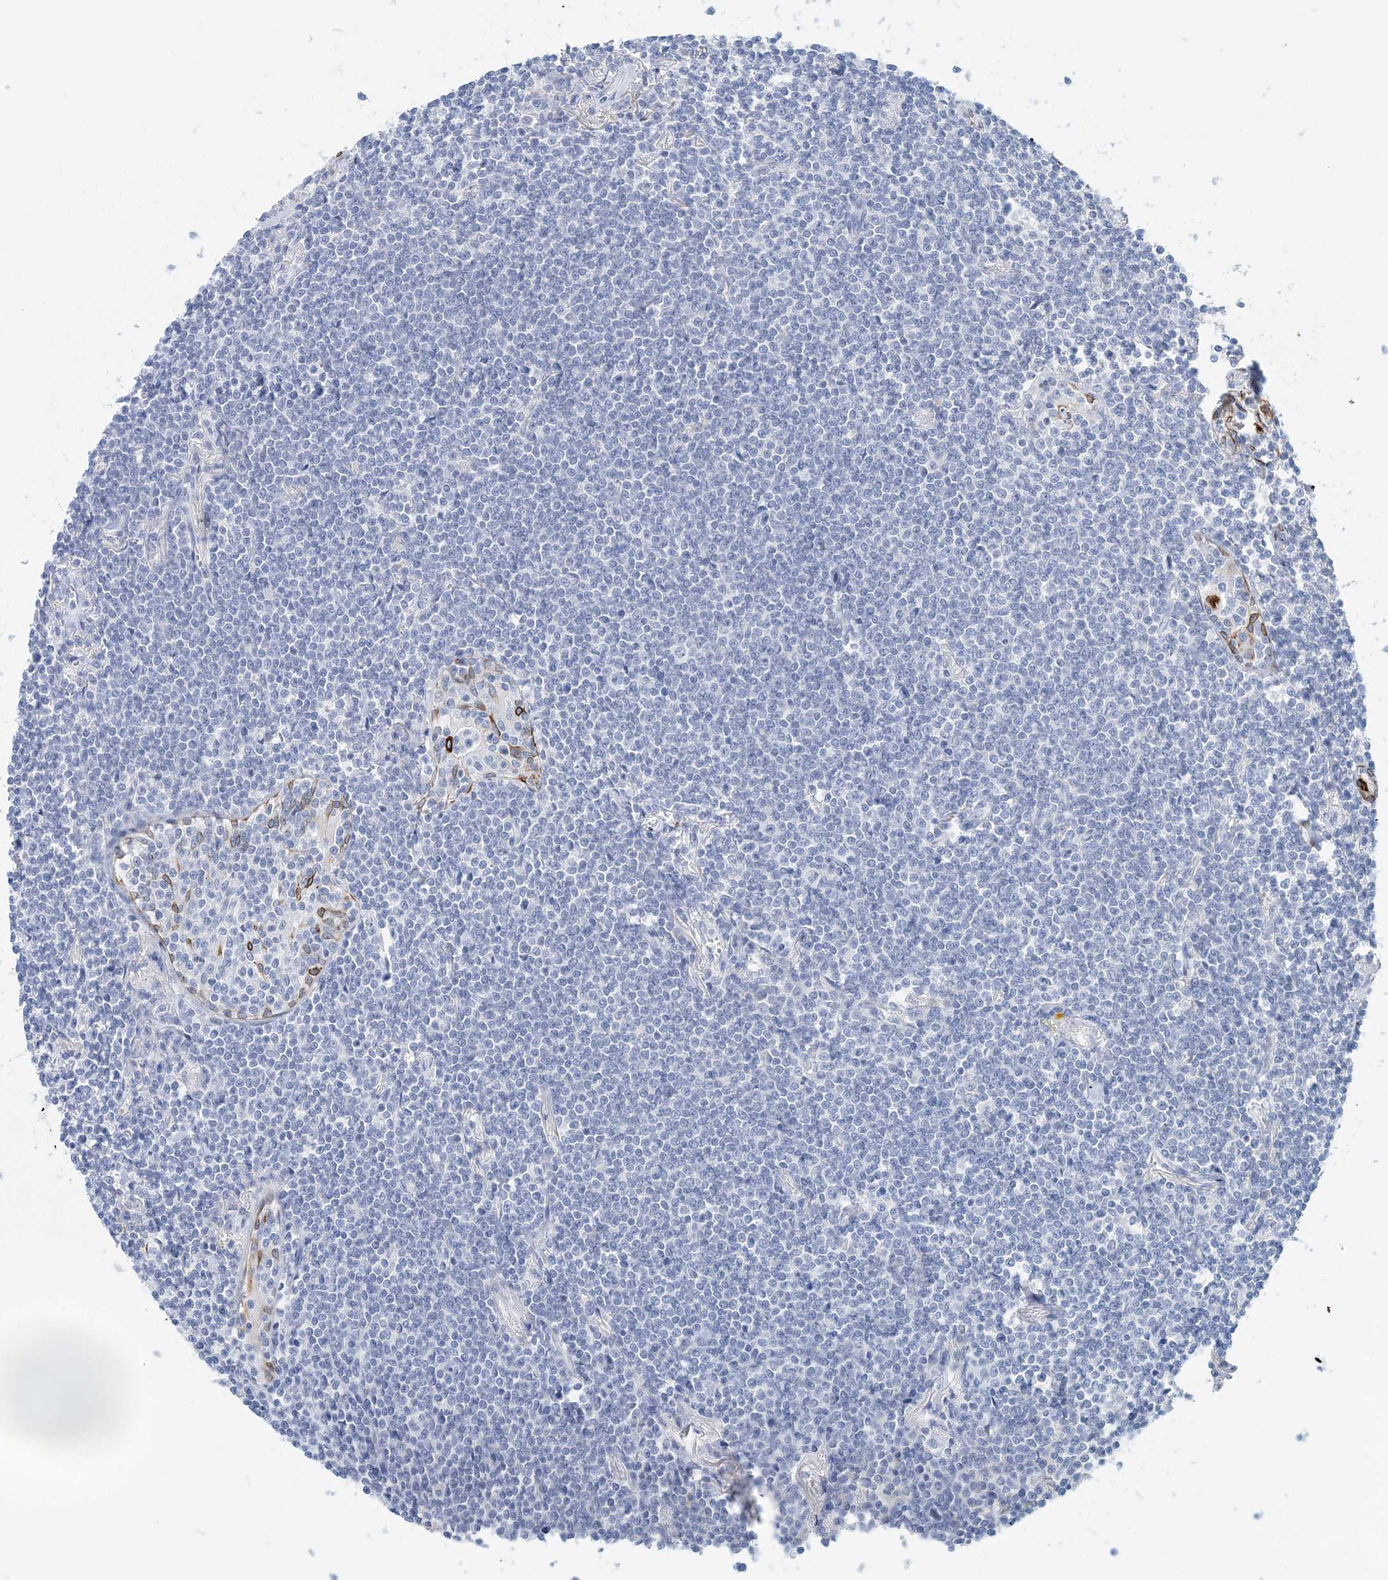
{"staining": {"intensity": "negative", "quantity": "none", "location": "none"}, "tissue": "lymphoma", "cell_type": "Tumor cells", "image_type": "cancer", "snomed": [{"axis": "morphology", "description": "Malignant lymphoma, non-Hodgkin's type, Low grade"}, {"axis": "topography", "description": "Lung"}], "caption": "DAB (3,3'-diaminobenzidine) immunohistochemical staining of lymphoma reveals no significant staining in tumor cells.", "gene": "LRRIQ4", "patient": {"sex": "female", "age": 71}}